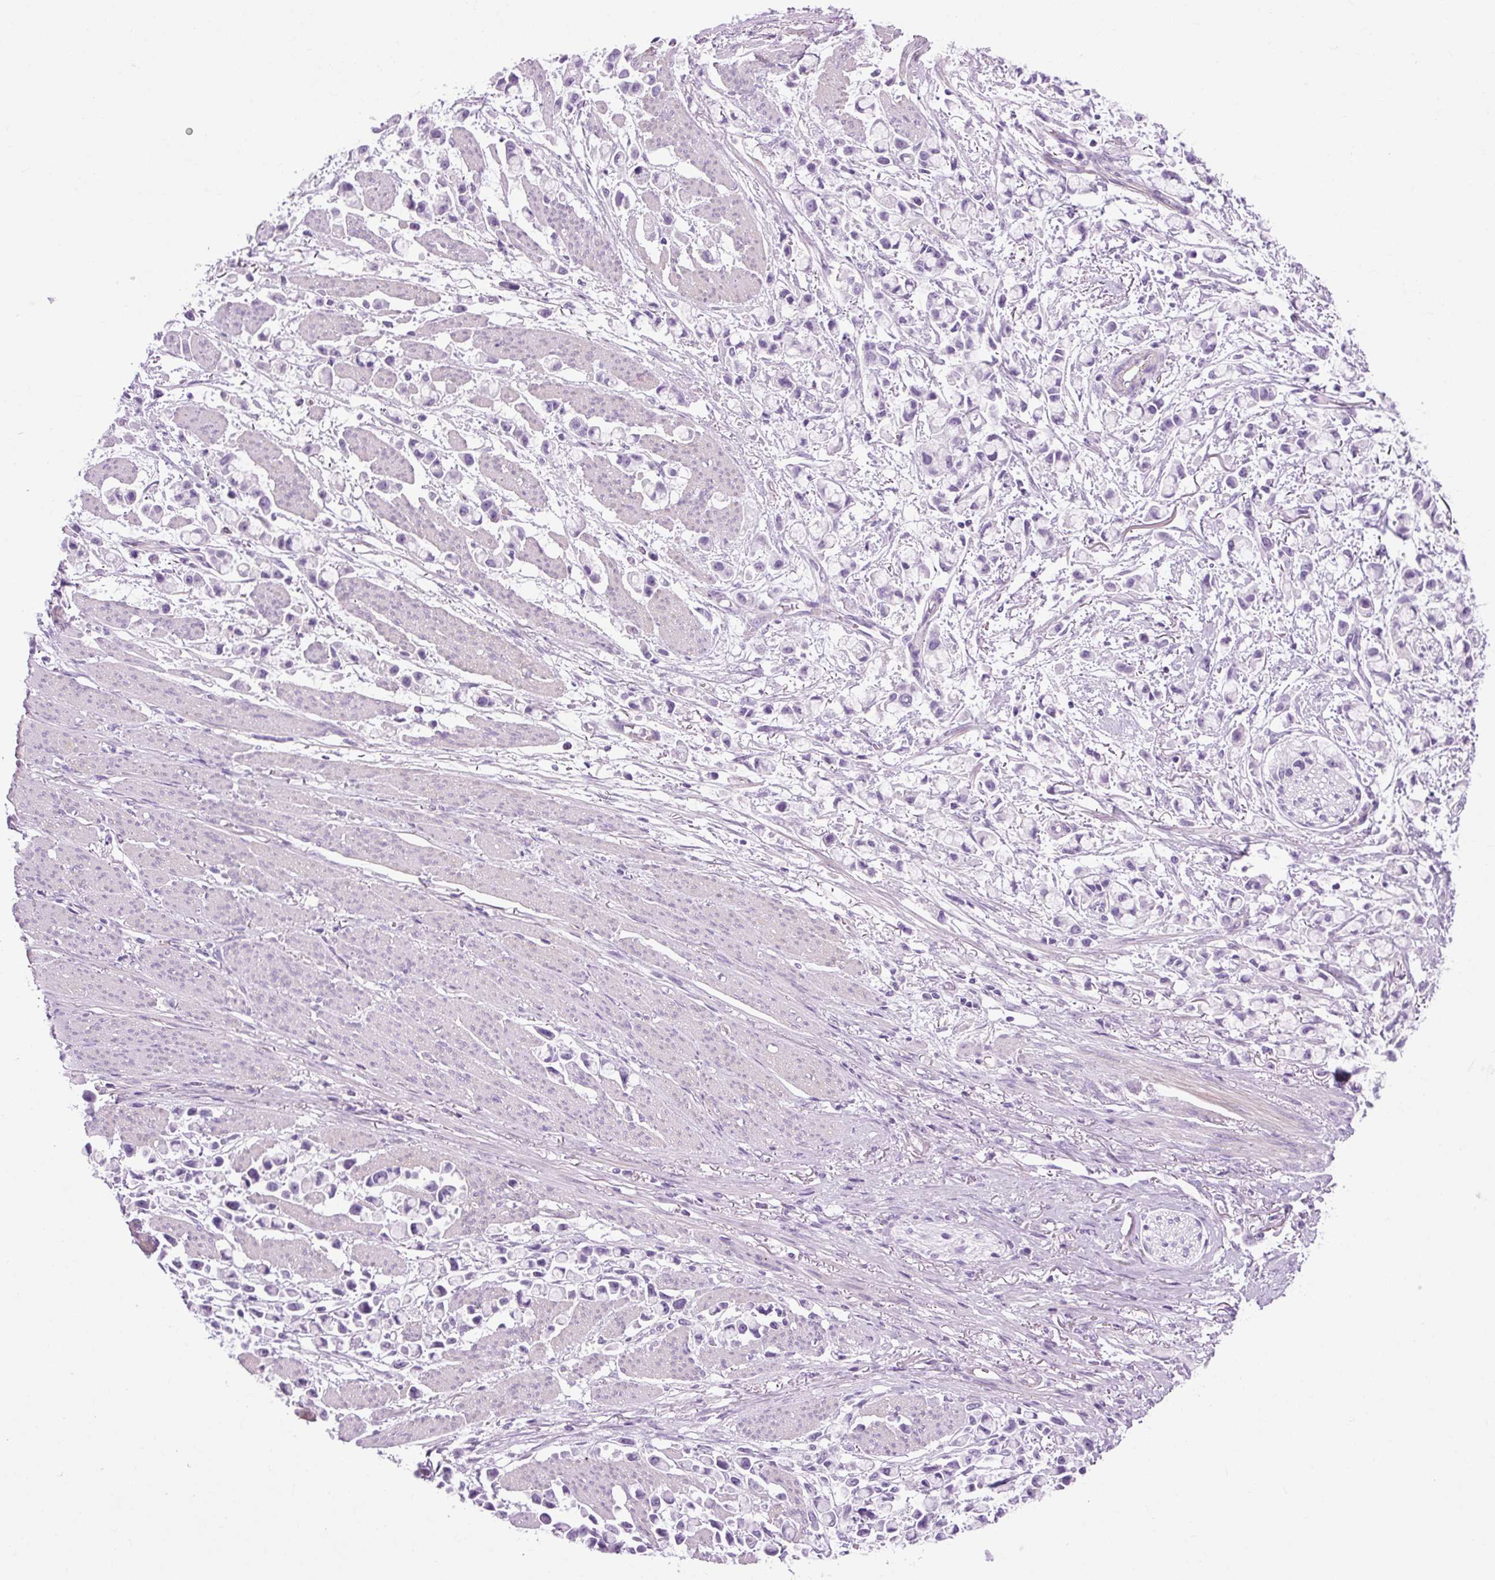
{"staining": {"intensity": "negative", "quantity": "none", "location": "none"}, "tissue": "stomach cancer", "cell_type": "Tumor cells", "image_type": "cancer", "snomed": [{"axis": "morphology", "description": "Adenocarcinoma, NOS"}, {"axis": "topography", "description": "Stomach"}], "caption": "DAB (3,3'-diaminobenzidine) immunohistochemical staining of stomach cancer (adenocarcinoma) demonstrates no significant staining in tumor cells.", "gene": "OOEP", "patient": {"sex": "female", "age": 81}}